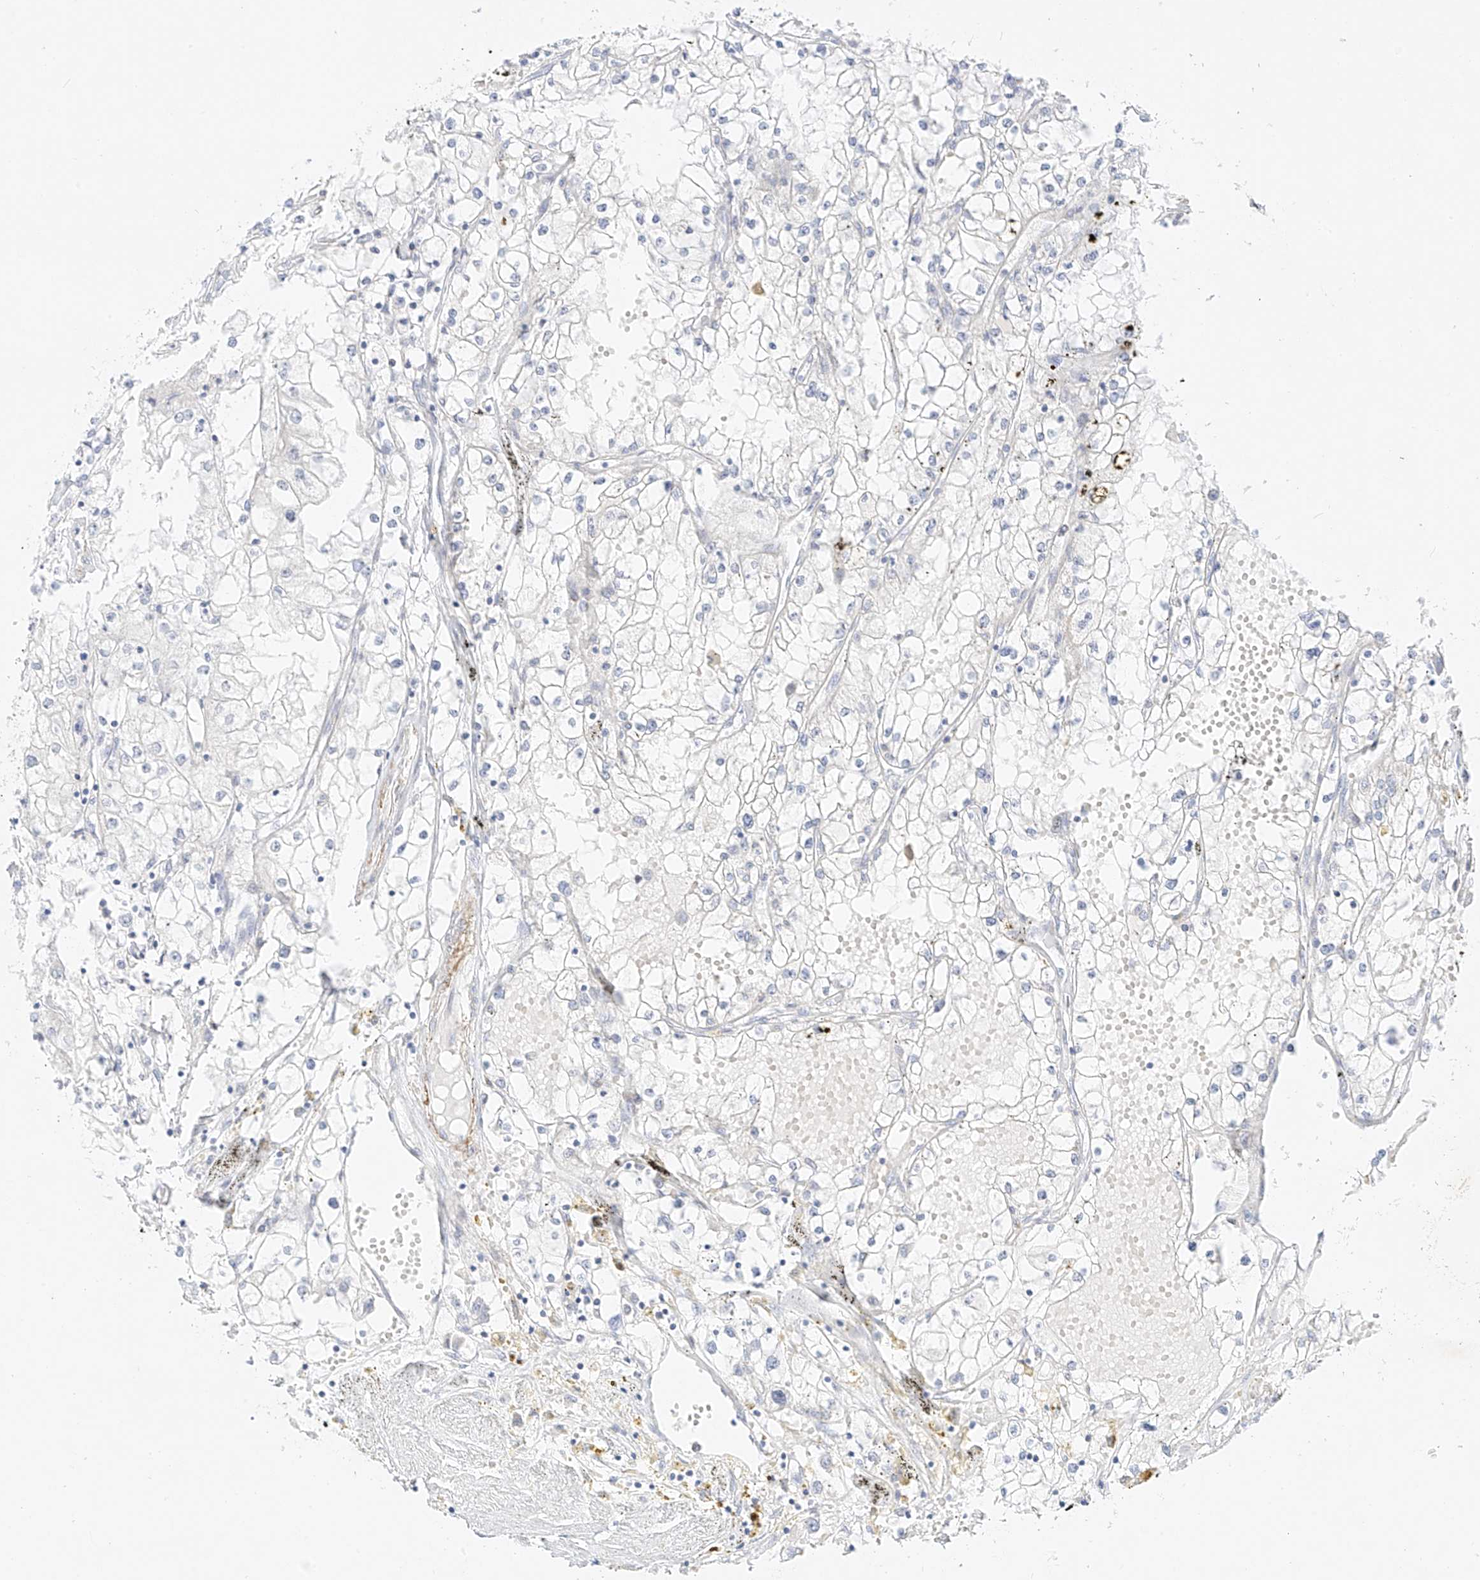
{"staining": {"intensity": "negative", "quantity": "none", "location": "none"}, "tissue": "renal cancer", "cell_type": "Tumor cells", "image_type": "cancer", "snomed": [{"axis": "morphology", "description": "Adenocarcinoma, NOS"}, {"axis": "topography", "description": "Kidney"}], "caption": "Tumor cells show no significant protein staining in renal cancer. The staining was performed using DAB (3,3'-diaminobenzidine) to visualize the protein expression in brown, while the nuclei were stained in blue with hematoxylin (Magnification: 20x).", "gene": "ST3GAL5", "patient": {"sex": "male", "age": 56}}